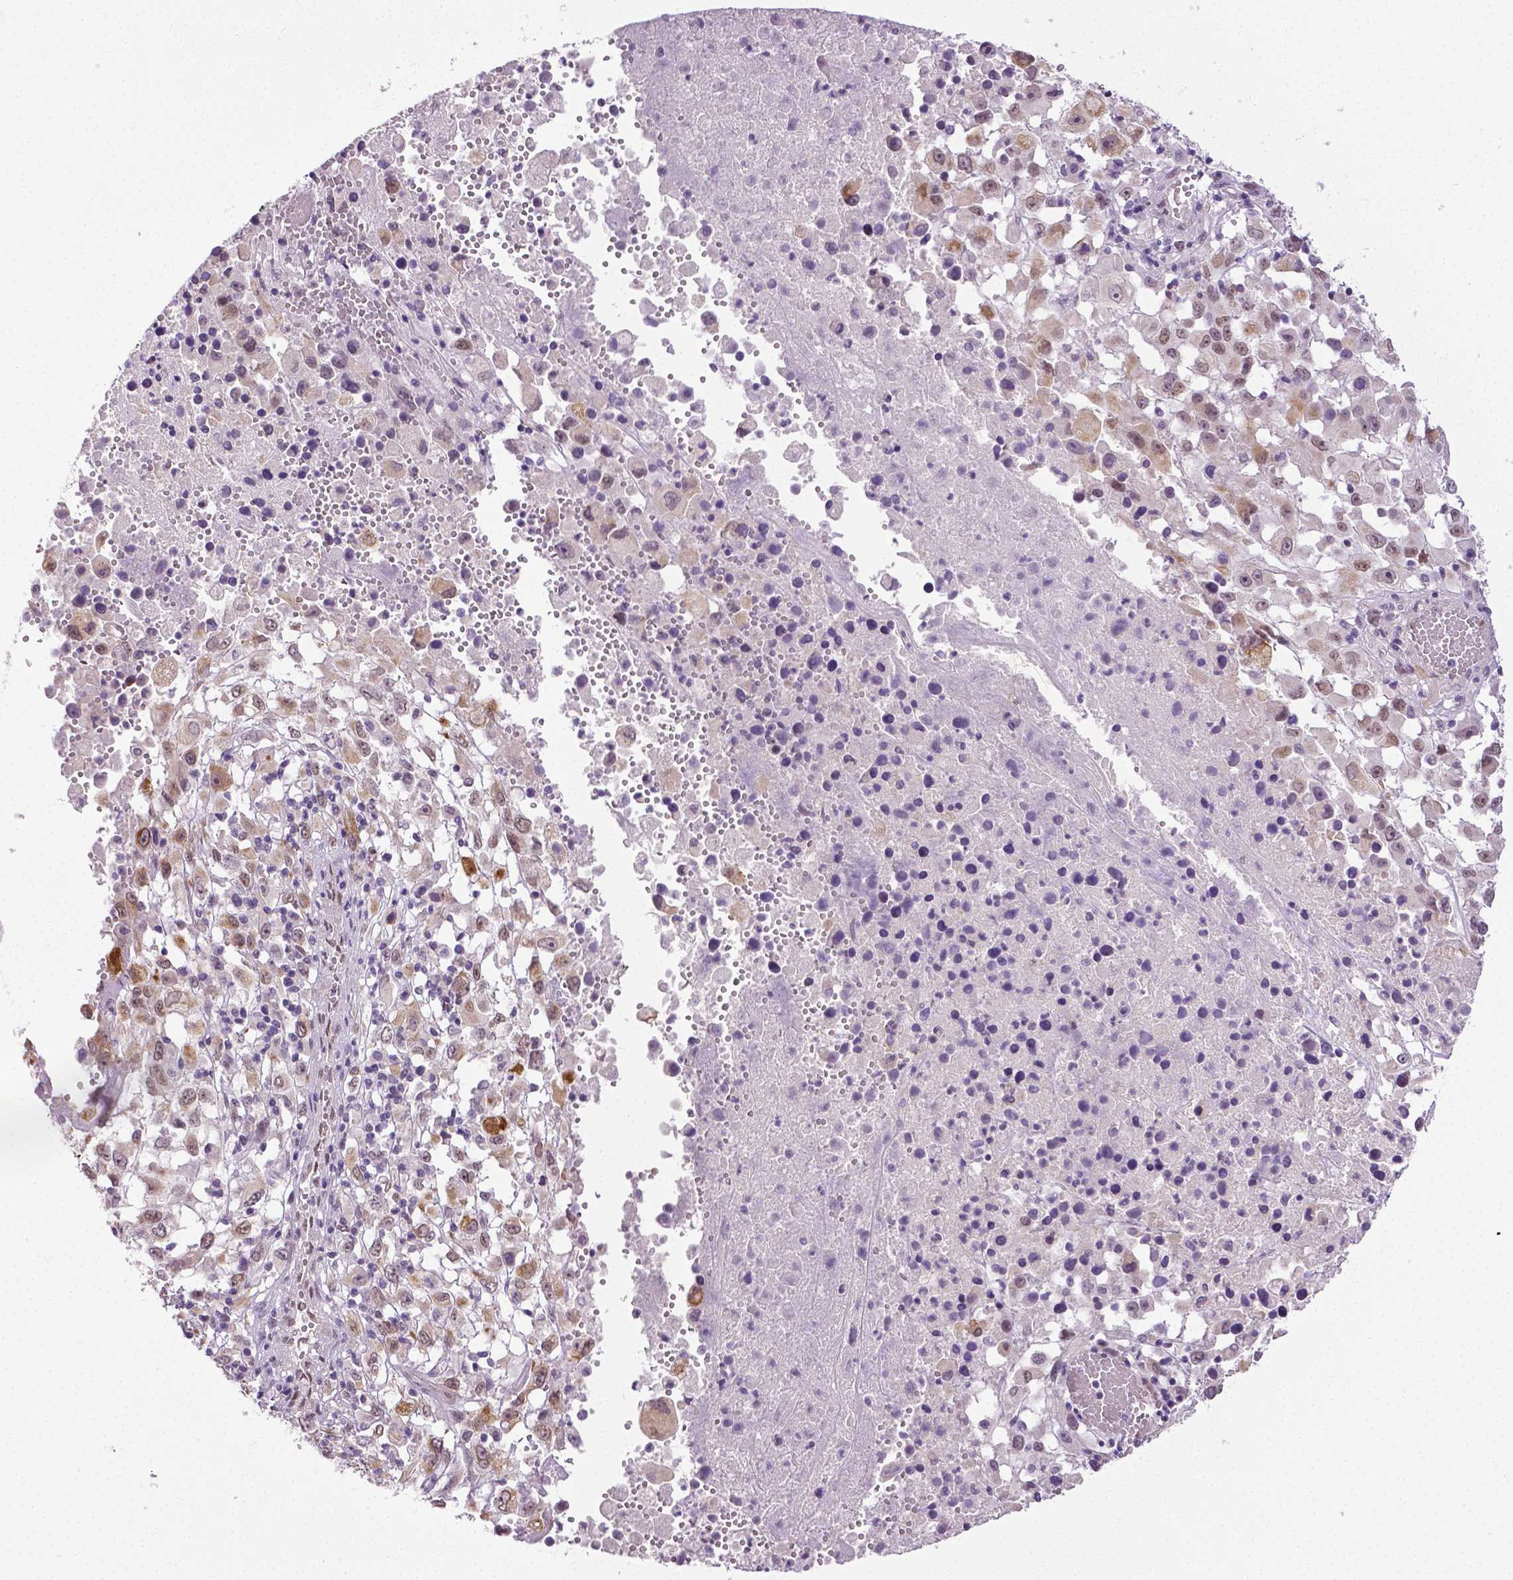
{"staining": {"intensity": "weak", "quantity": "25%-75%", "location": "cytoplasmic/membranous,nuclear"}, "tissue": "melanoma", "cell_type": "Tumor cells", "image_type": "cancer", "snomed": [{"axis": "morphology", "description": "Malignant melanoma, Metastatic site"}, {"axis": "topography", "description": "Soft tissue"}], "caption": "Malignant melanoma (metastatic site) was stained to show a protein in brown. There is low levels of weak cytoplasmic/membranous and nuclear positivity in about 25%-75% of tumor cells.", "gene": "PTGER3", "patient": {"sex": "male", "age": 50}}